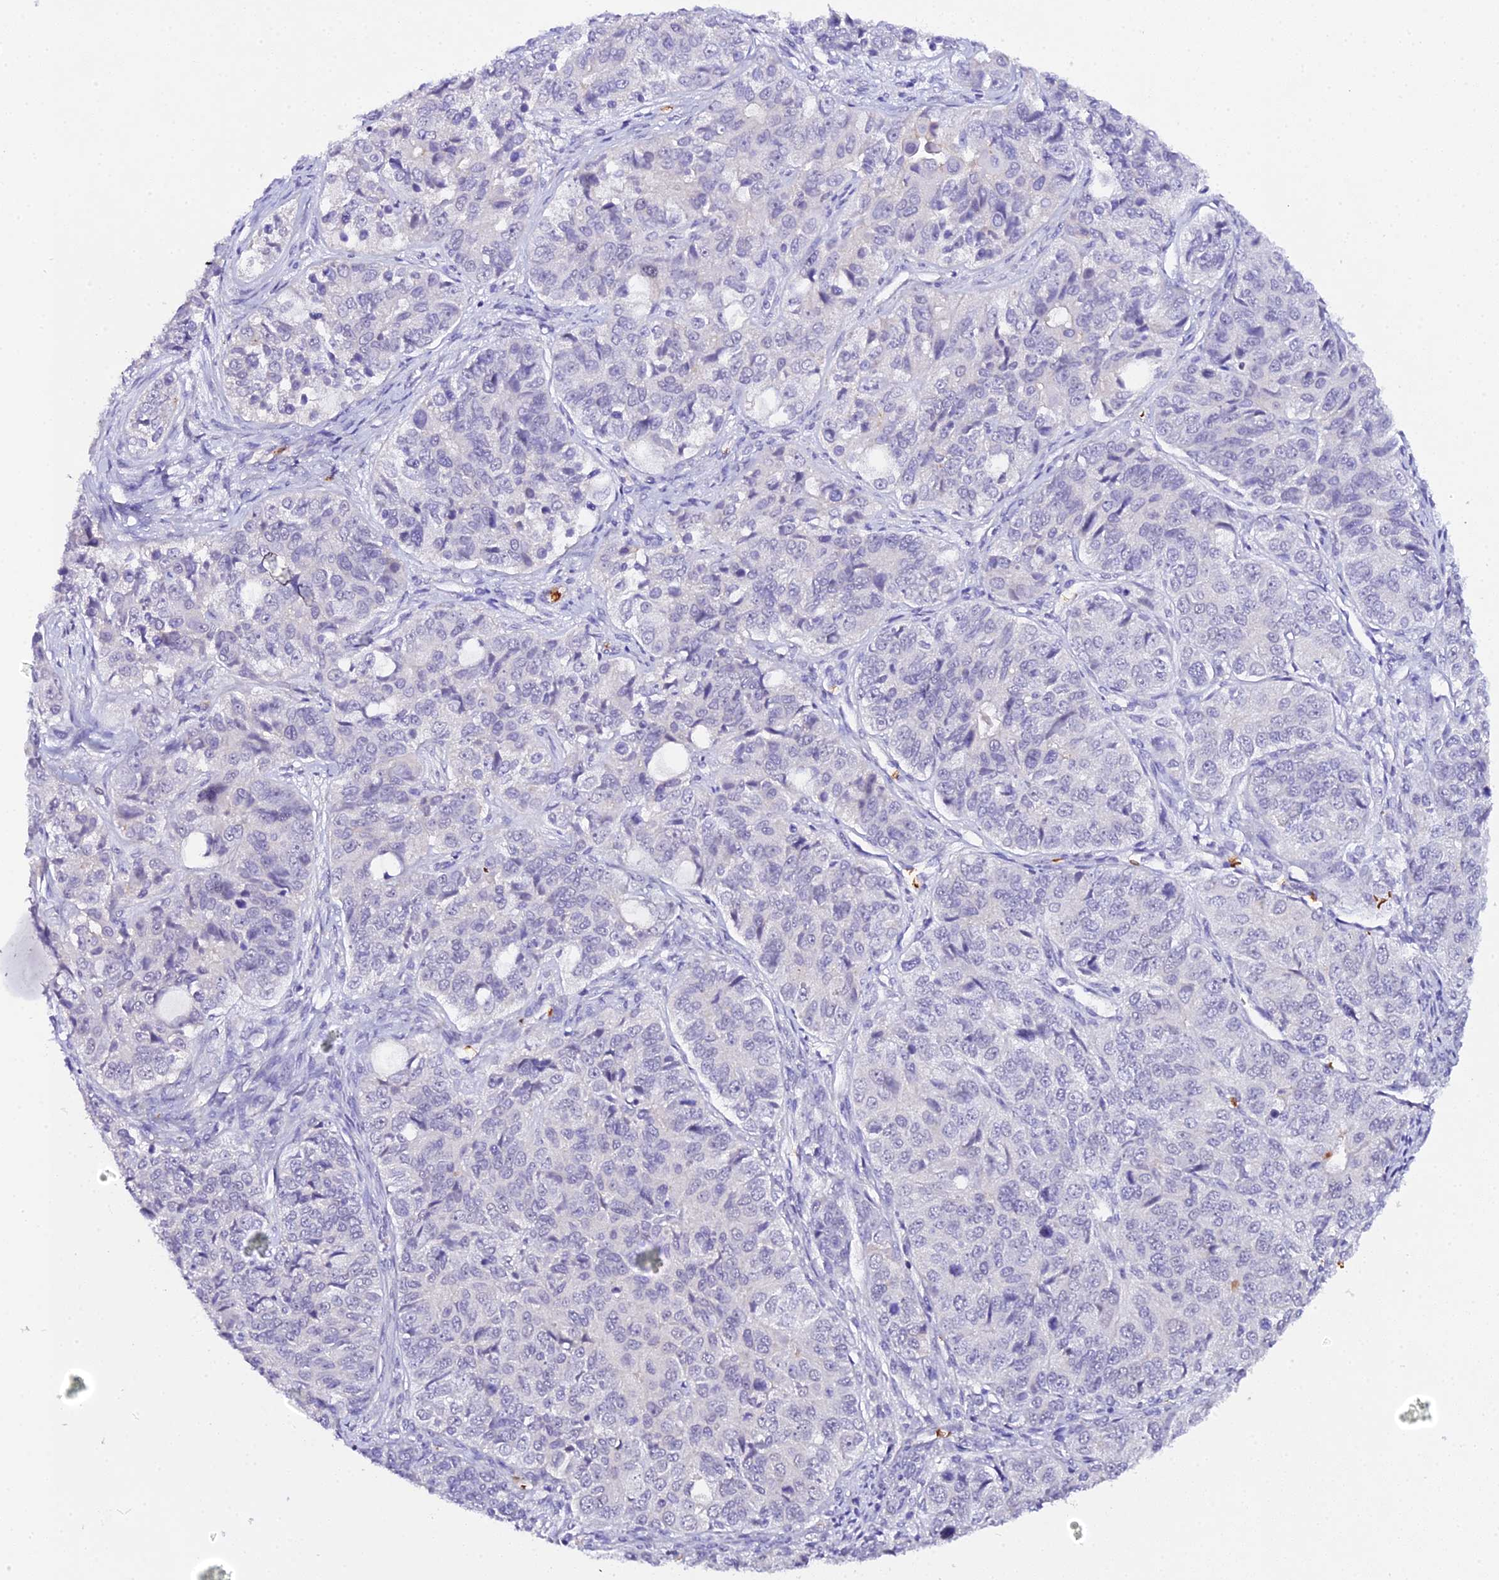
{"staining": {"intensity": "negative", "quantity": "none", "location": "none"}, "tissue": "ovarian cancer", "cell_type": "Tumor cells", "image_type": "cancer", "snomed": [{"axis": "morphology", "description": "Carcinoma, endometroid"}, {"axis": "topography", "description": "Ovary"}], "caption": "There is no significant expression in tumor cells of ovarian cancer (endometroid carcinoma).", "gene": "CFAP45", "patient": {"sex": "female", "age": 51}}